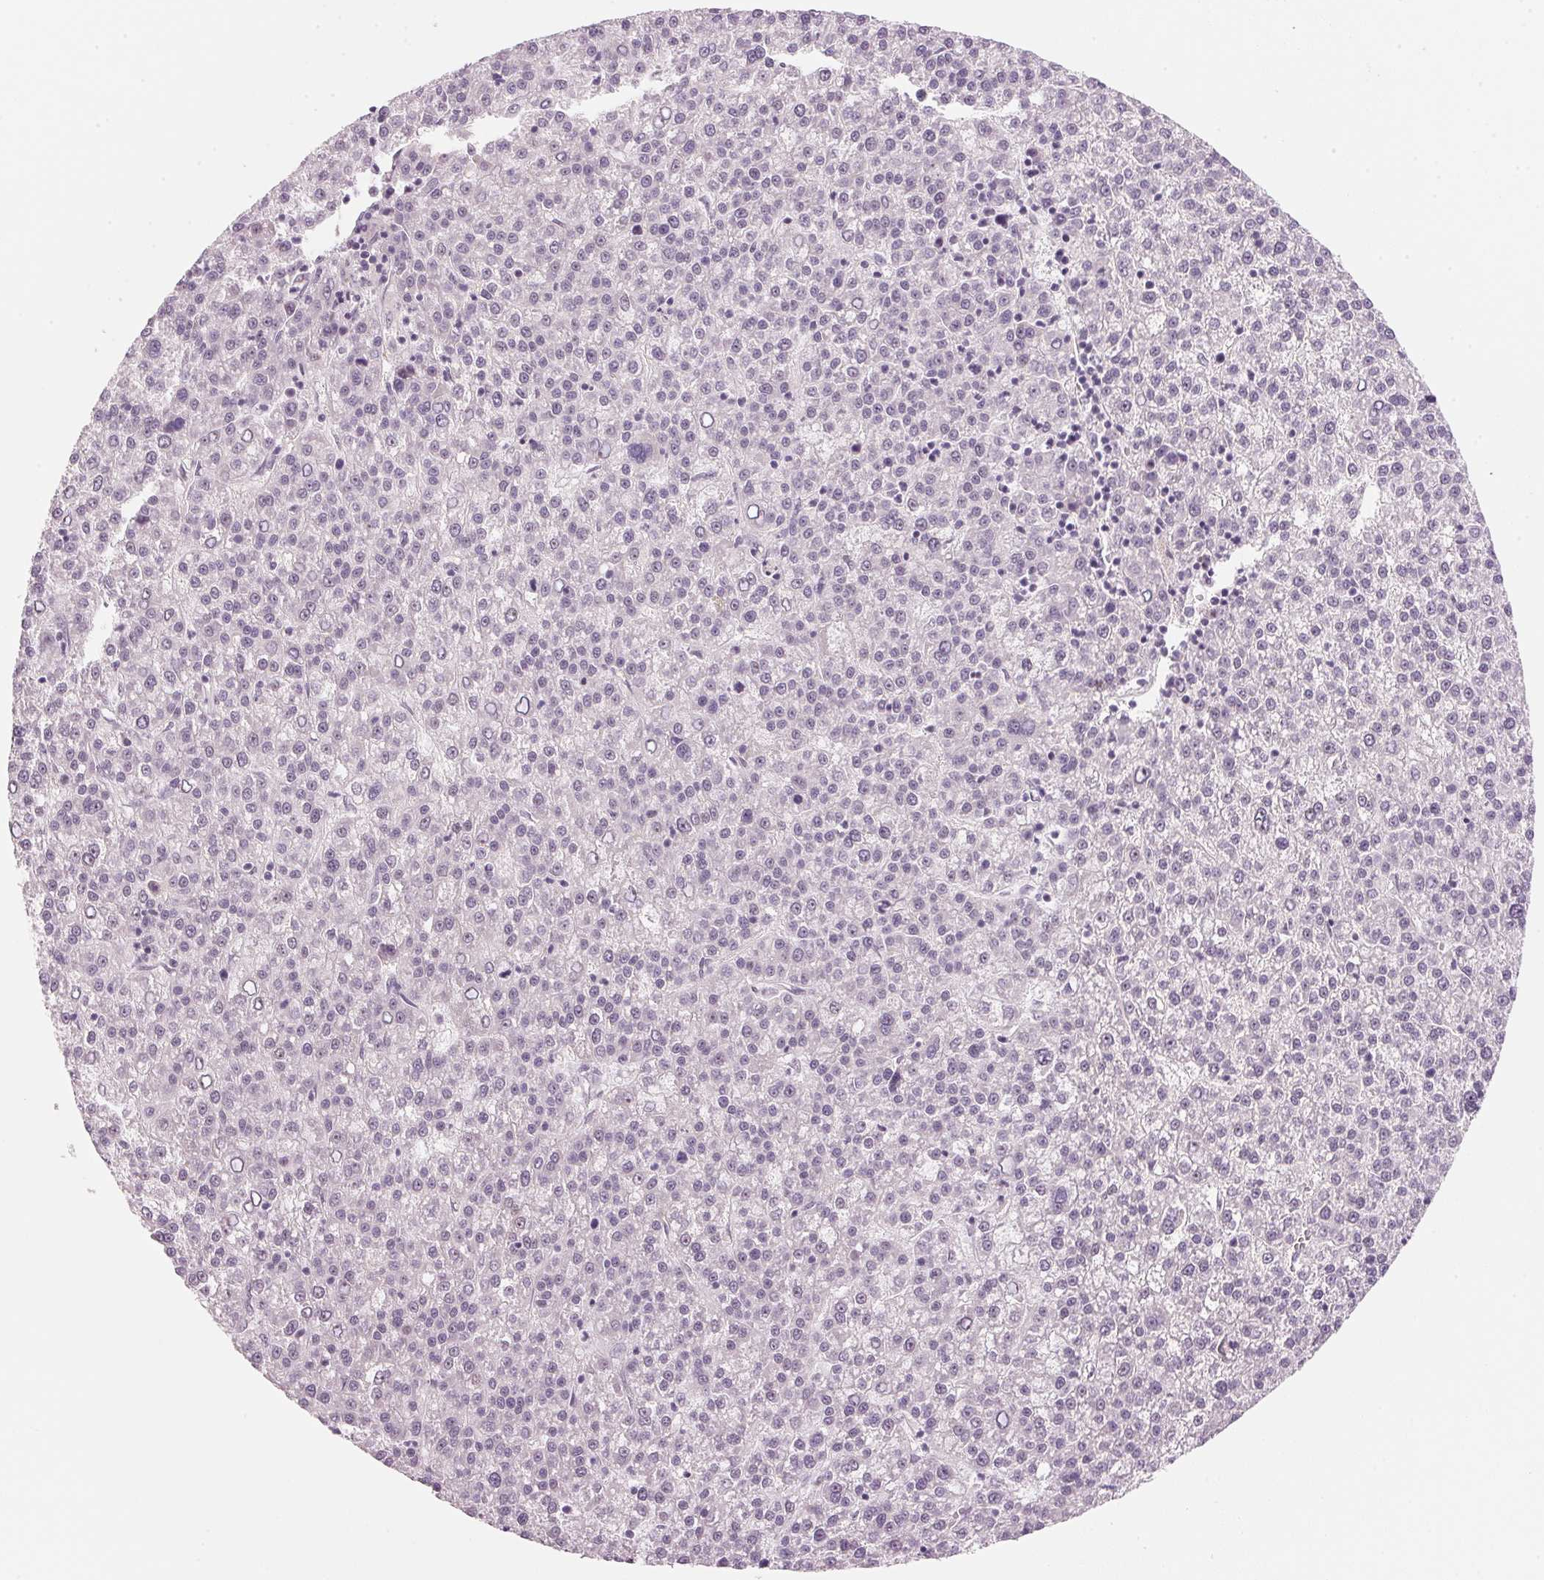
{"staining": {"intensity": "negative", "quantity": "none", "location": "none"}, "tissue": "liver cancer", "cell_type": "Tumor cells", "image_type": "cancer", "snomed": [{"axis": "morphology", "description": "Carcinoma, Hepatocellular, NOS"}, {"axis": "topography", "description": "Liver"}], "caption": "The image shows no staining of tumor cells in liver cancer.", "gene": "DNTTIP2", "patient": {"sex": "female", "age": 58}}